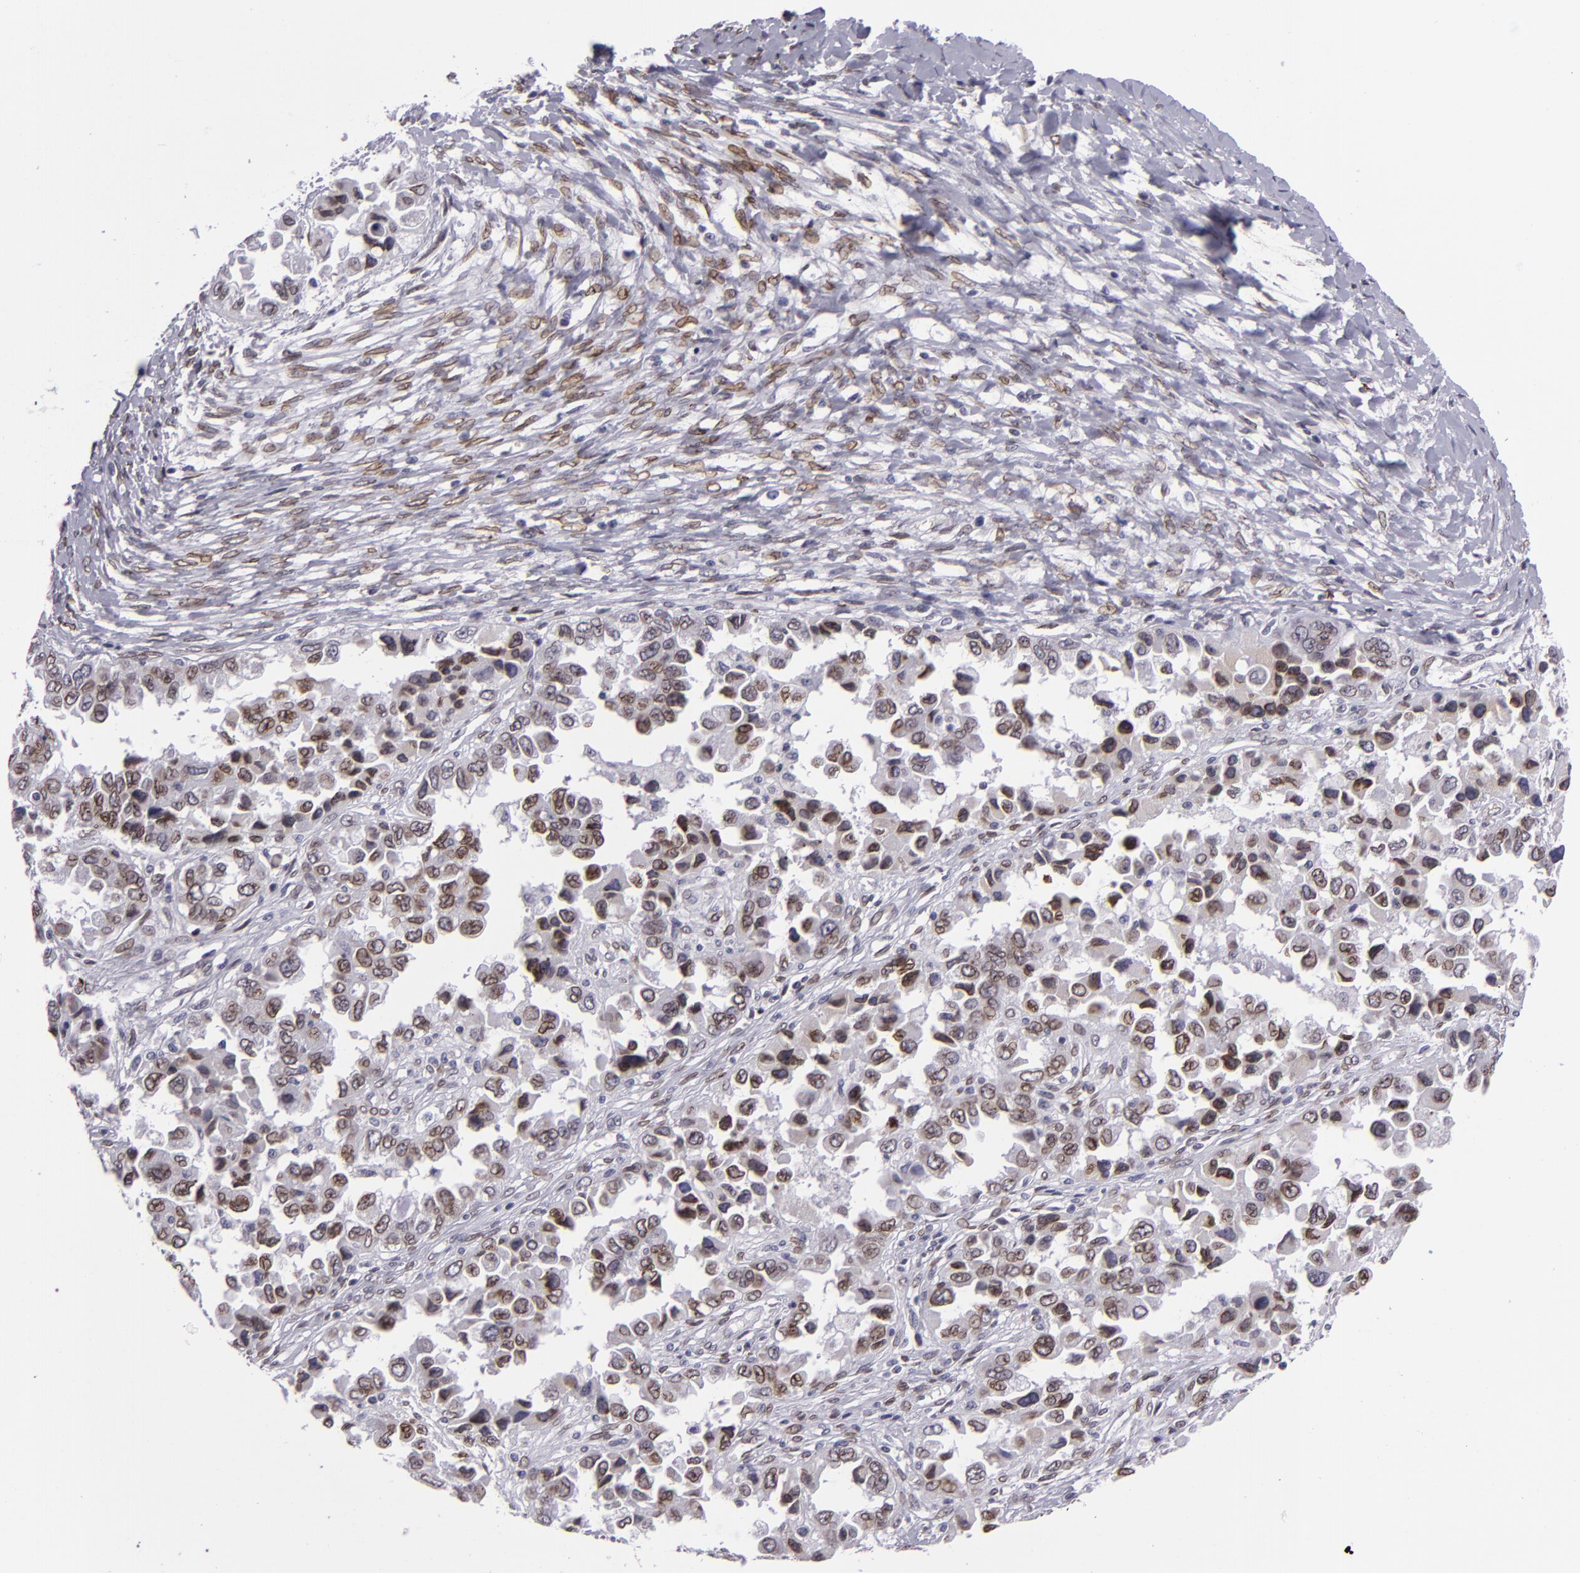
{"staining": {"intensity": "moderate", "quantity": ">75%", "location": "nuclear"}, "tissue": "ovarian cancer", "cell_type": "Tumor cells", "image_type": "cancer", "snomed": [{"axis": "morphology", "description": "Cystadenocarcinoma, serous, NOS"}, {"axis": "topography", "description": "Ovary"}], "caption": "Immunohistochemical staining of ovarian cancer exhibits moderate nuclear protein positivity in approximately >75% of tumor cells. Nuclei are stained in blue.", "gene": "EMD", "patient": {"sex": "female", "age": 84}}